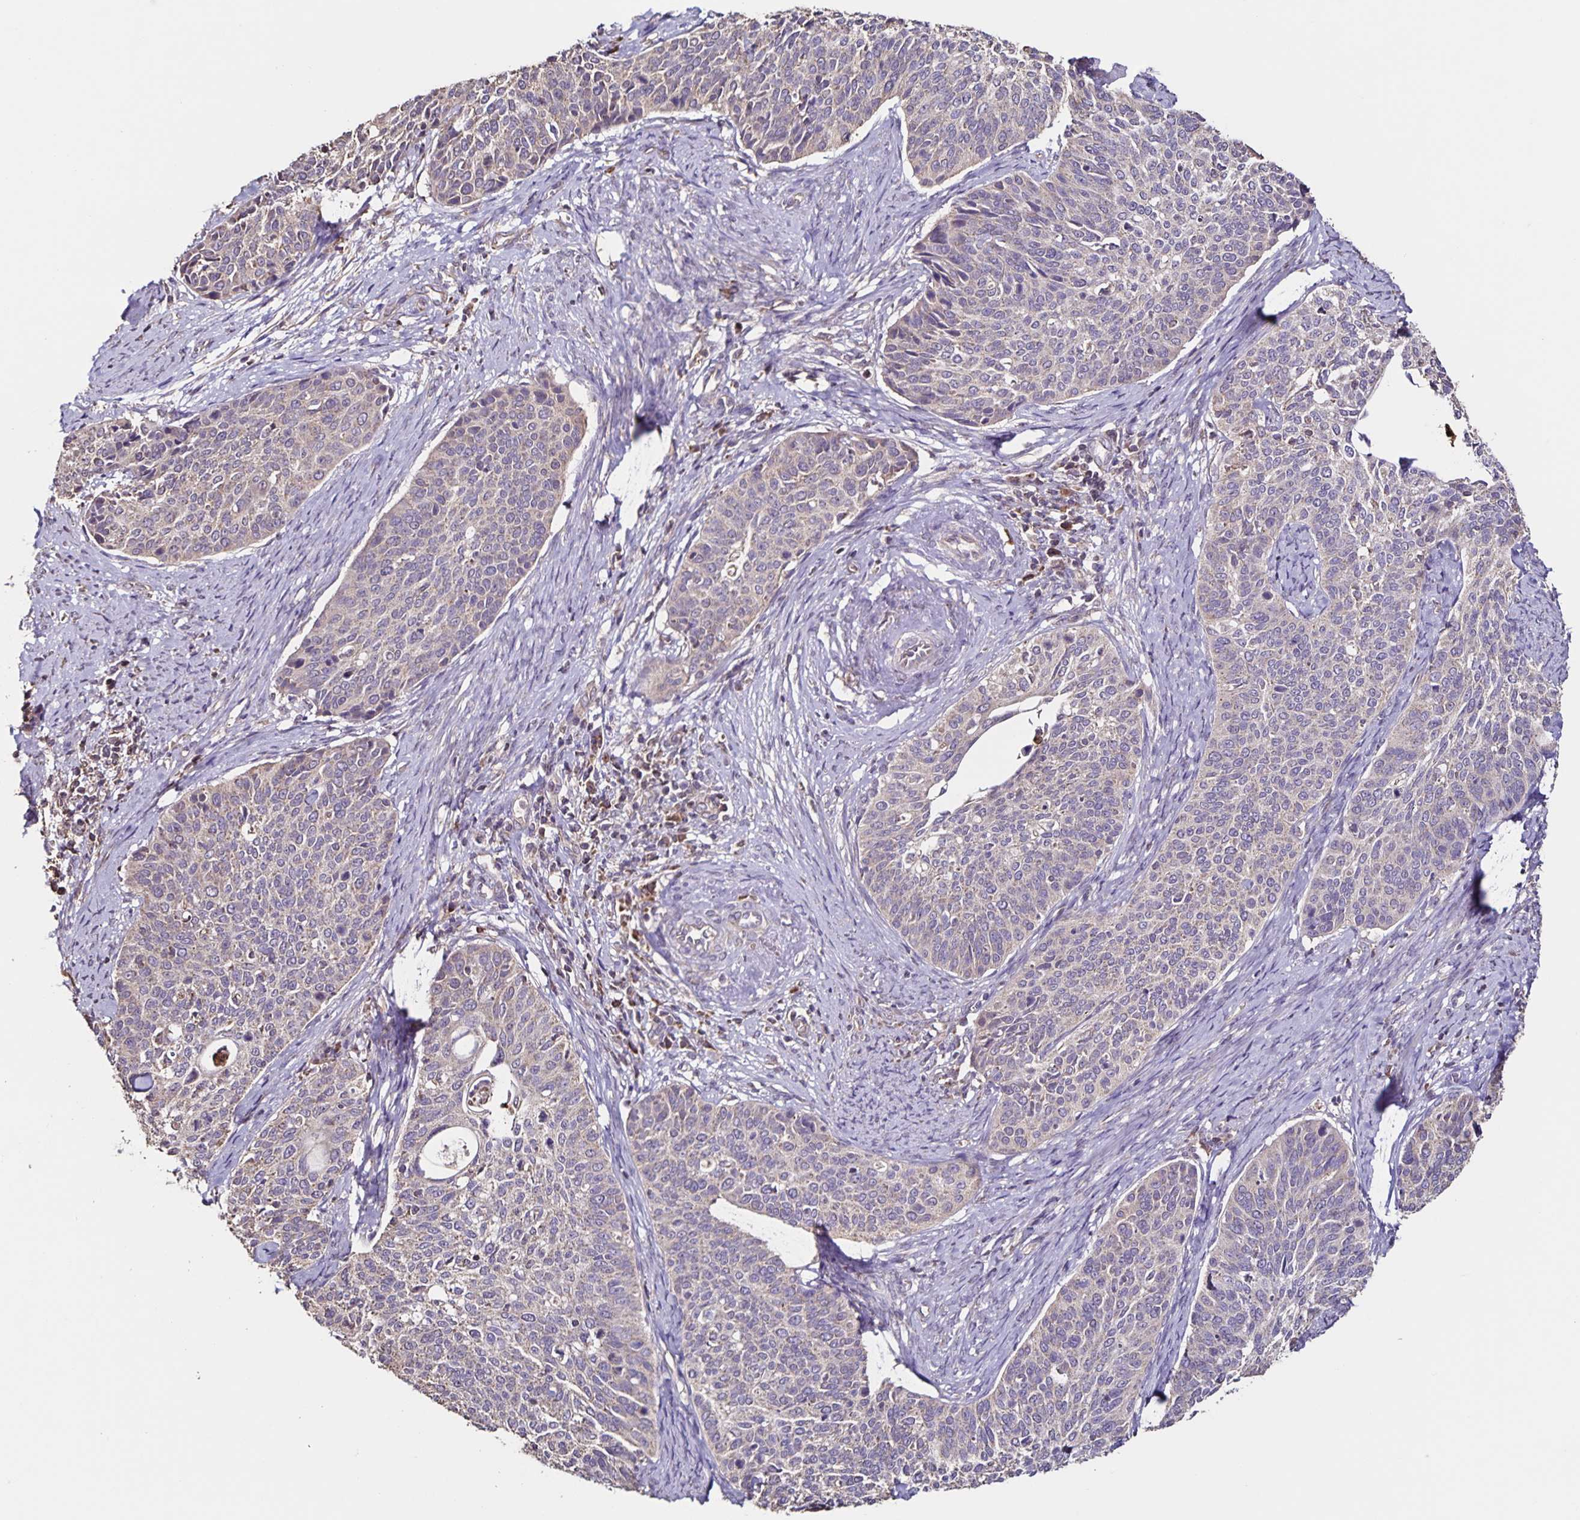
{"staining": {"intensity": "weak", "quantity": "25%-75%", "location": "cytoplasmic/membranous"}, "tissue": "cervical cancer", "cell_type": "Tumor cells", "image_type": "cancer", "snomed": [{"axis": "morphology", "description": "Squamous cell carcinoma, NOS"}, {"axis": "topography", "description": "Cervix"}], "caption": "The photomicrograph displays immunohistochemical staining of cervical cancer. There is weak cytoplasmic/membranous staining is seen in about 25%-75% of tumor cells.", "gene": "MAN1A1", "patient": {"sex": "female", "age": 69}}